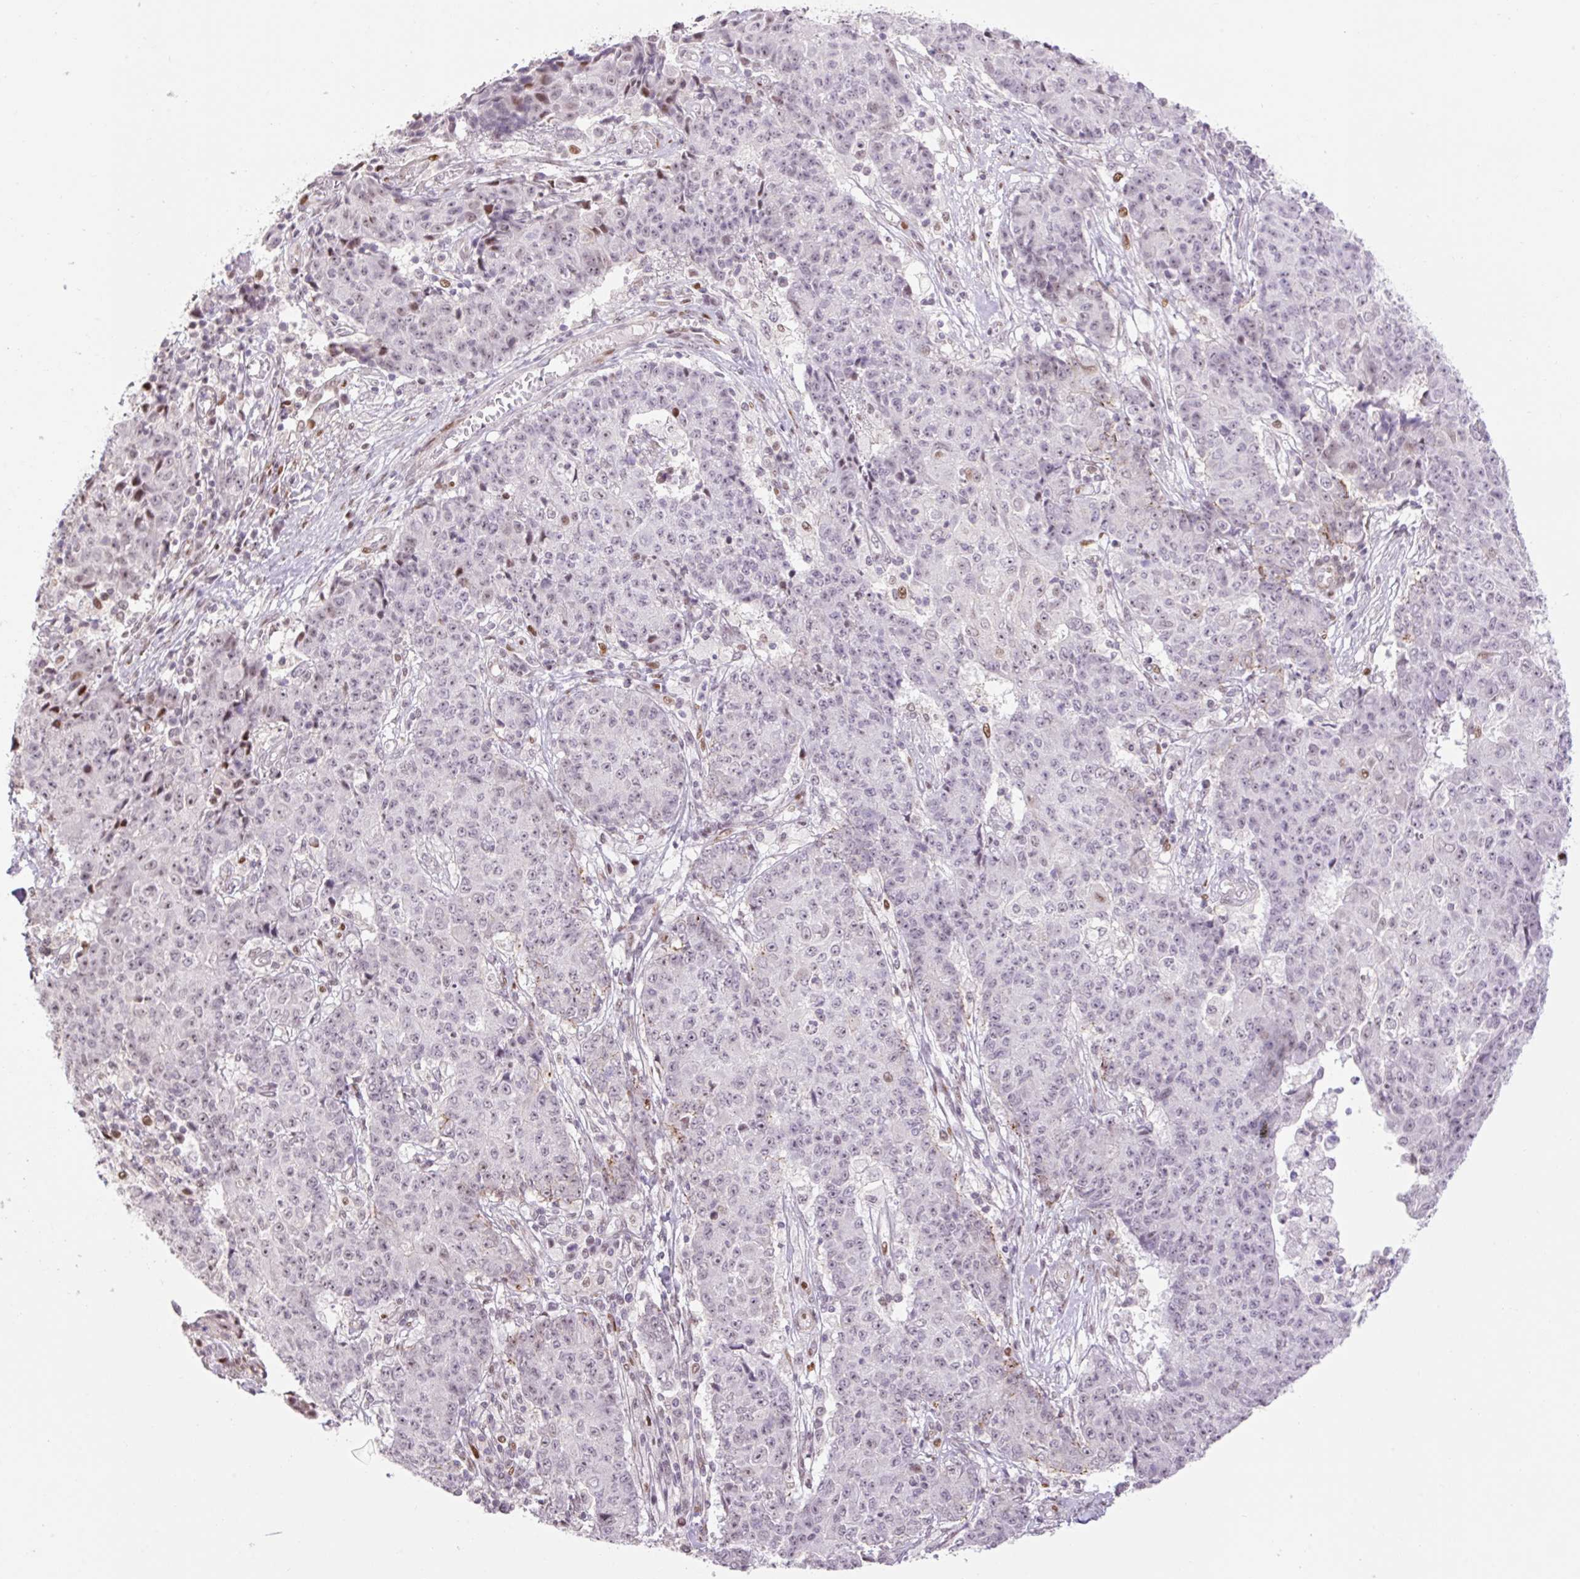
{"staining": {"intensity": "weak", "quantity": "<25%", "location": "nuclear"}, "tissue": "ovarian cancer", "cell_type": "Tumor cells", "image_type": "cancer", "snomed": [{"axis": "morphology", "description": "Carcinoma, endometroid"}, {"axis": "topography", "description": "Ovary"}], "caption": "IHC of human ovarian endometroid carcinoma reveals no positivity in tumor cells.", "gene": "RIPPLY3", "patient": {"sex": "female", "age": 42}}